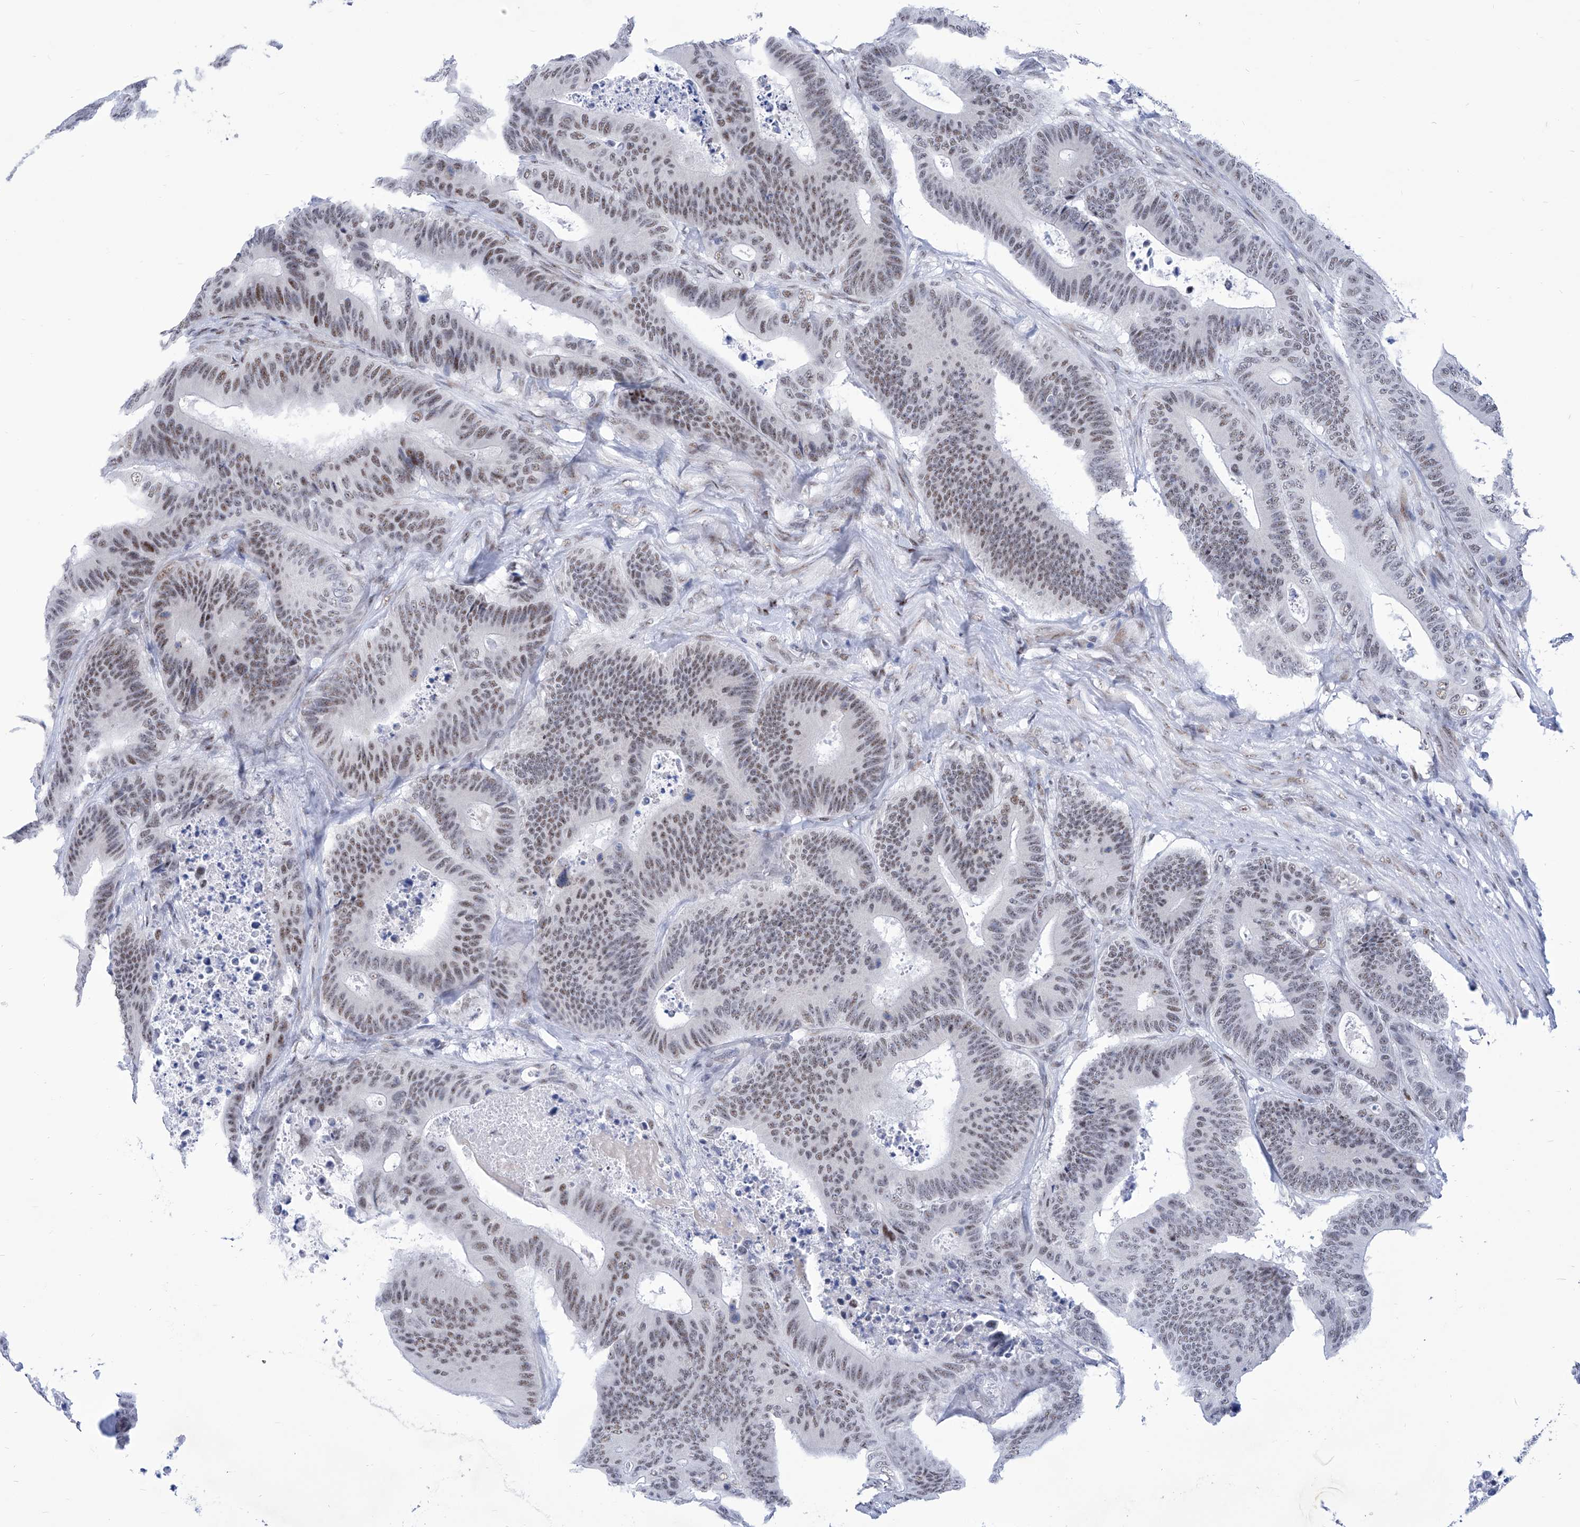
{"staining": {"intensity": "weak", "quantity": "25%-75%", "location": "nuclear"}, "tissue": "colorectal cancer", "cell_type": "Tumor cells", "image_type": "cancer", "snomed": [{"axis": "morphology", "description": "Adenocarcinoma, NOS"}, {"axis": "topography", "description": "Colon"}], "caption": "High-magnification brightfield microscopy of adenocarcinoma (colorectal) stained with DAB (3,3'-diaminobenzidine) (brown) and counterstained with hematoxylin (blue). tumor cells exhibit weak nuclear expression is seen in approximately25%-75% of cells. (Stains: DAB in brown, nuclei in blue, Microscopy: brightfield microscopy at high magnification).", "gene": "SART1", "patient": {"sex": "male", "age": 83}}